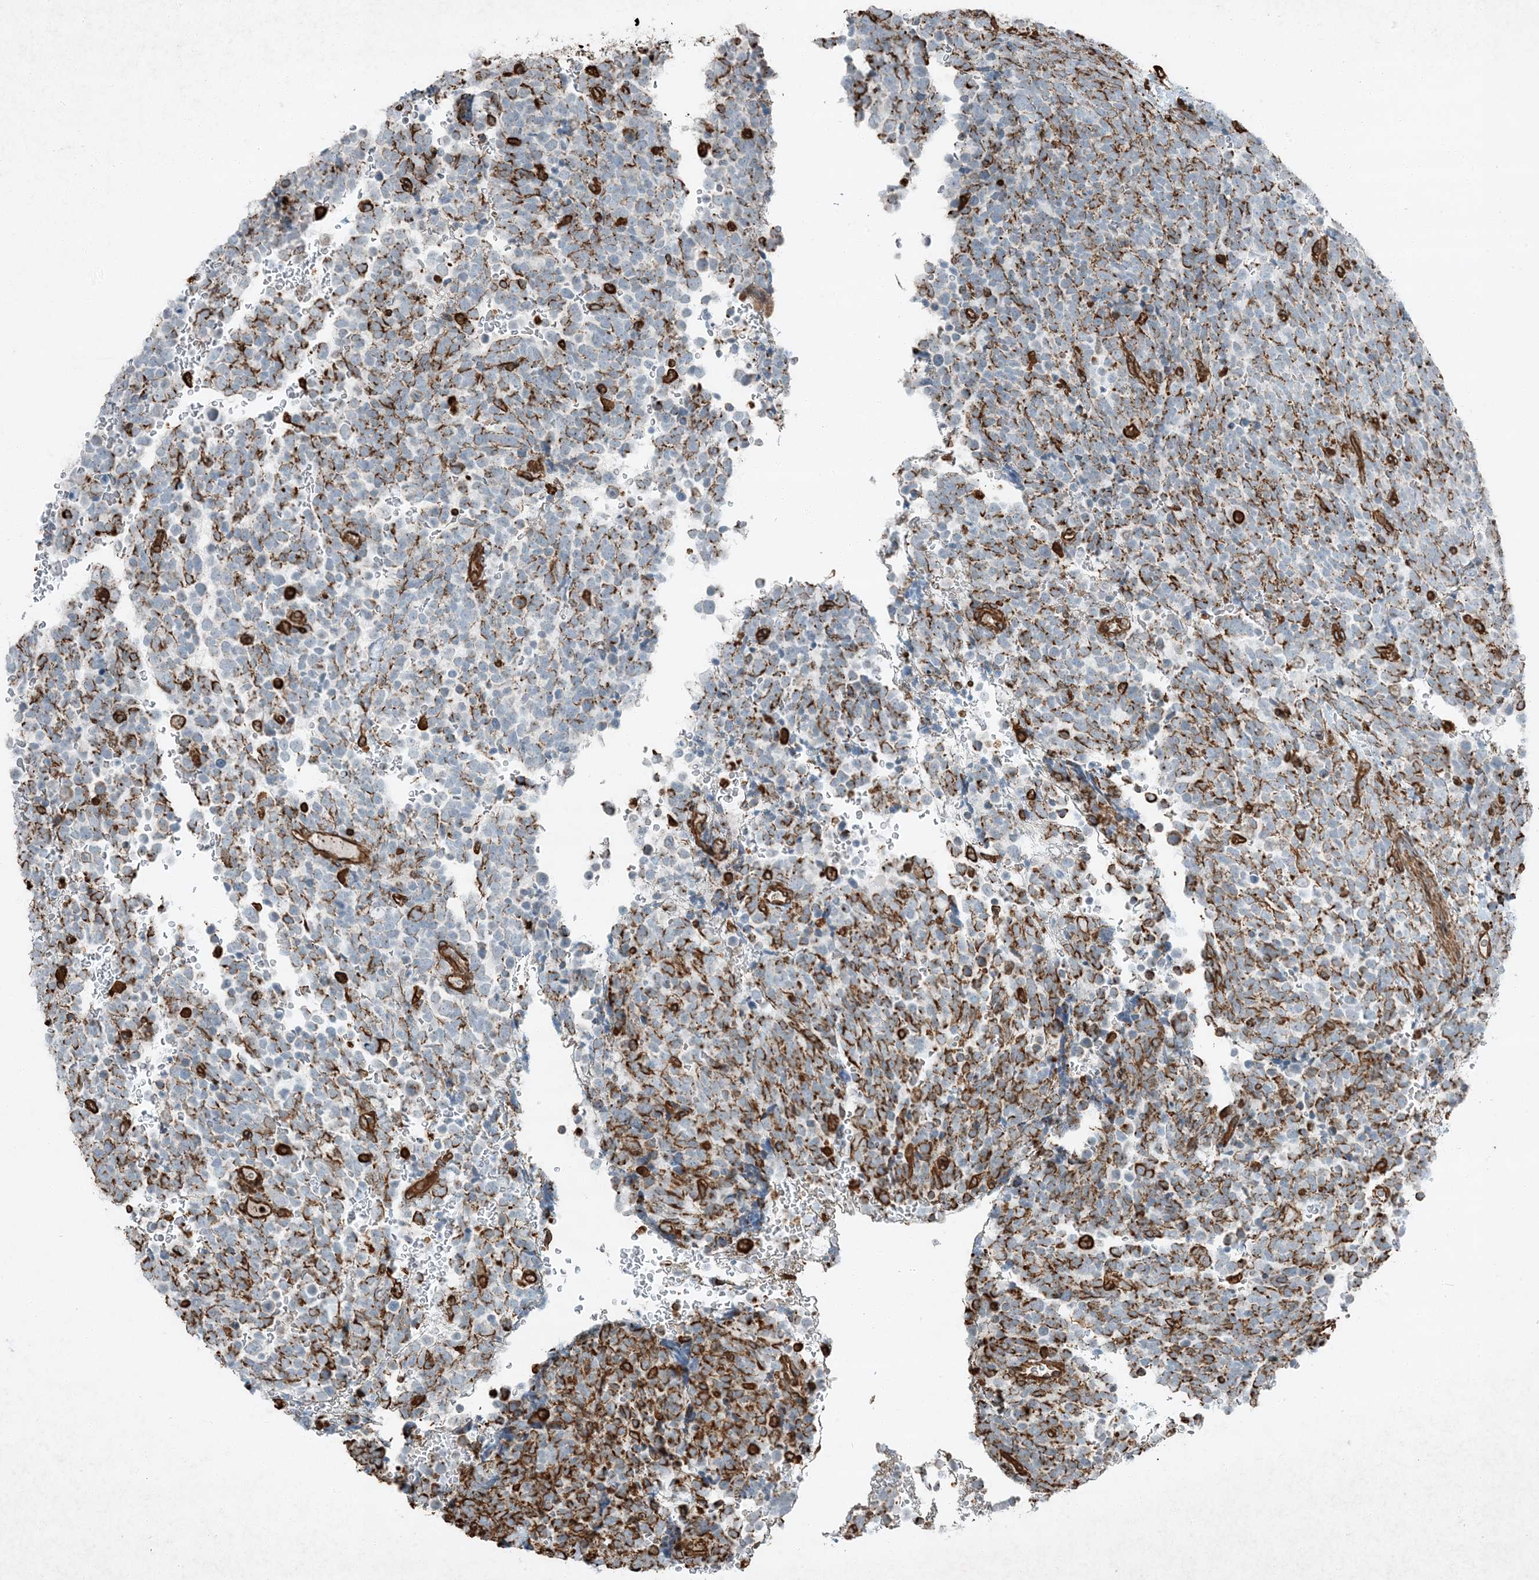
{"staining": {"intensity": "moderate", "quantity": "25%-75%", "location": "cytoplasmic/membranous"}, "tissue": "urothelial cancer", "cell_type": "Tumor cells", "image_type": "cancer", "snomed": [{"axis": "morphology", "description": "Urothelial carcinoma, High grade"}, {"axis": "topography", "description": "Urinary bladder"}], "caption": "A brown stain labels moderate cytoplasmic/membranous expression of a protein in human urothelial cancer tumor cells.", "gene": "RYK", "patient": {"sex": "female", "age": 82}}